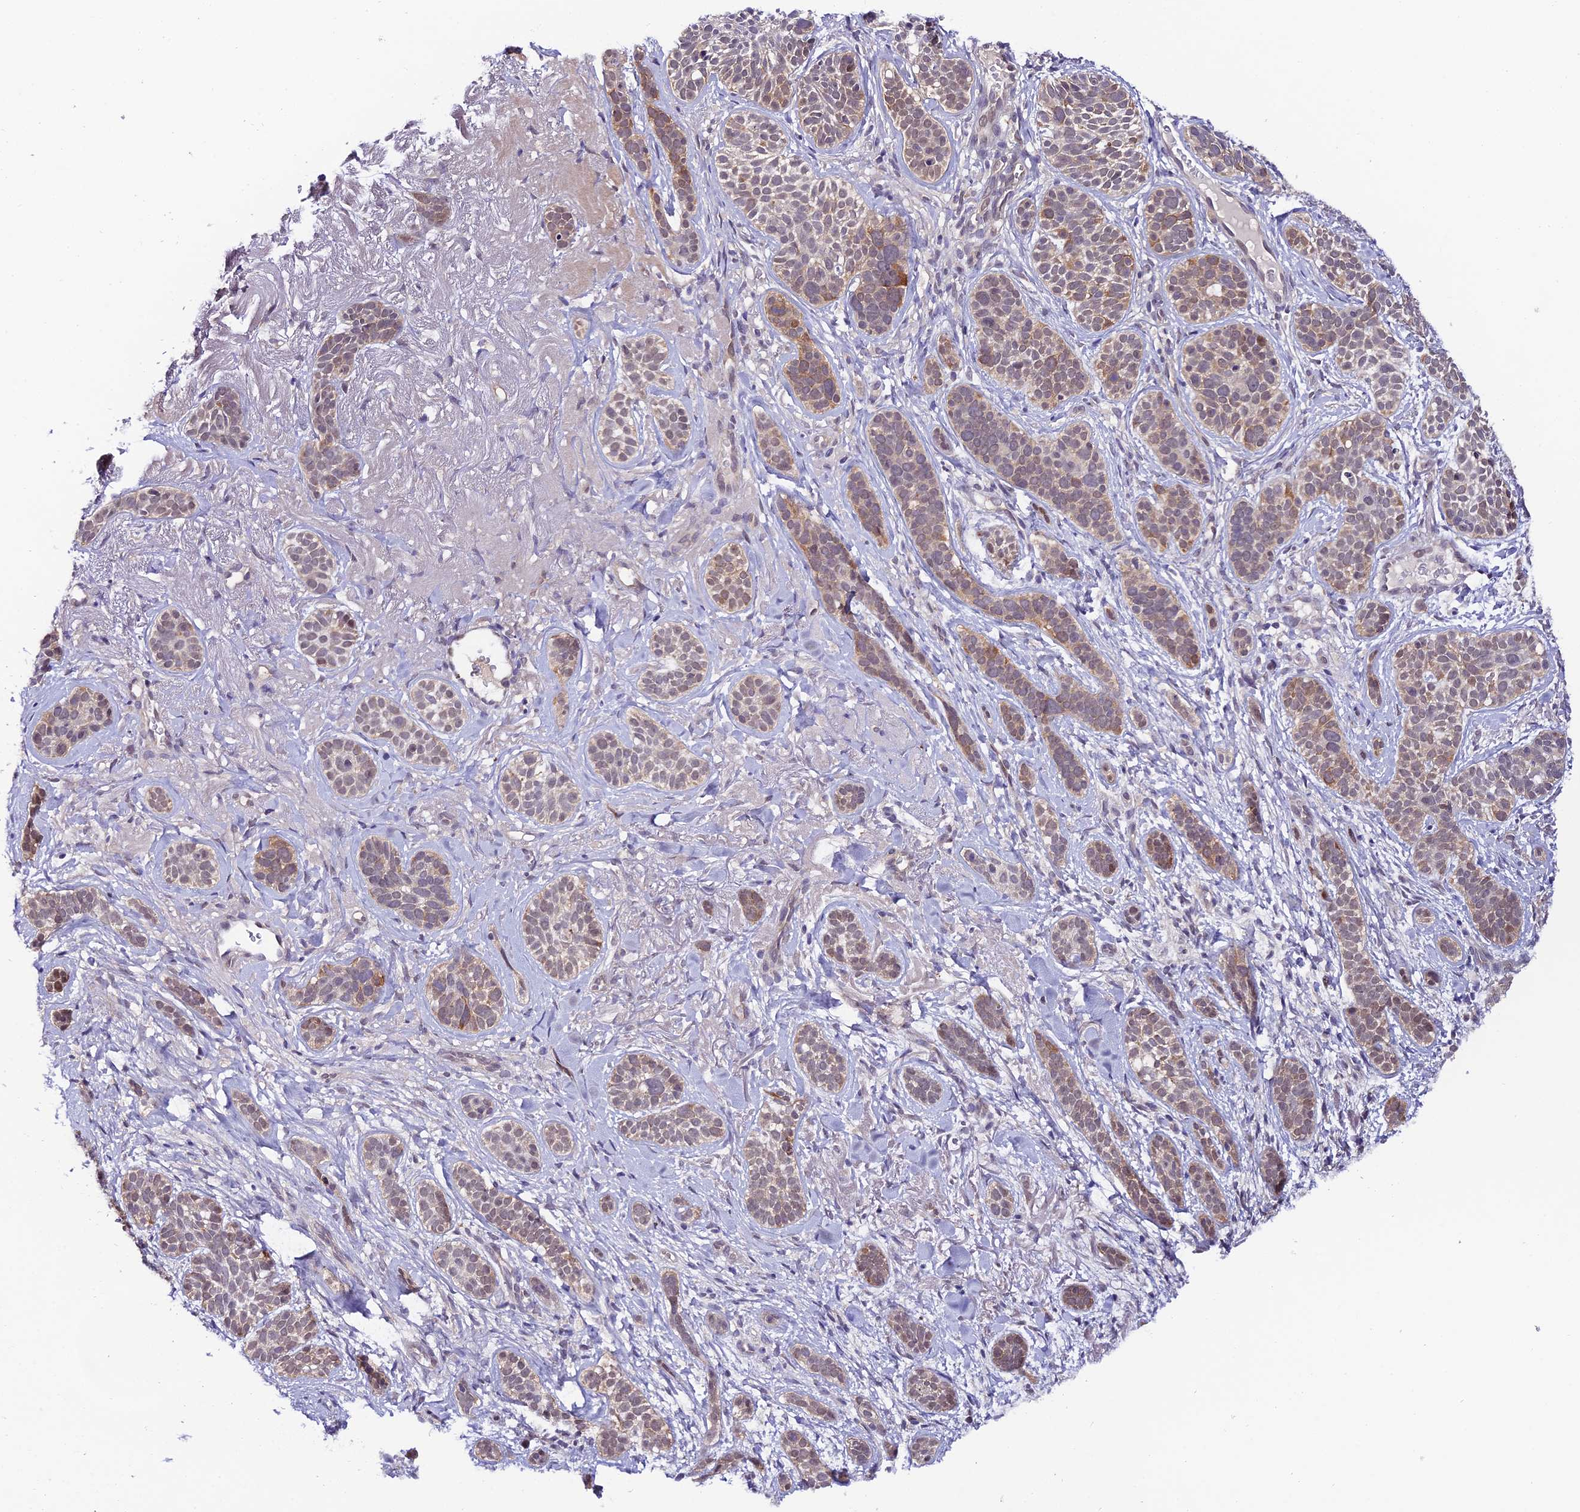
{"staining": {"intensity": "moderate", "quantity": "25%-75%", "location": "cytoplasmic/membranous"}, "tissue": "skin cancer", "cell_type": "Tumor cells", "image_type": "cancer", "snomed": [{"axis": "morphology", "description": "Basal cell carcinoma"}, {"axis": "topography", "description": "Skin"}], "caption": "Immunohistochemistry (IHC) histopathology image of neoplastic tissue: human skin basal cell carcinoma stained using IHC displays medium levels of moderate protein expression localized specifically in the cytoplasmic/membranous of tumor cells, appearing as a cytoplasmic/membranous brown color.", "gene": "TRIM40", "patient": {"sex": "male", "age": 71}}